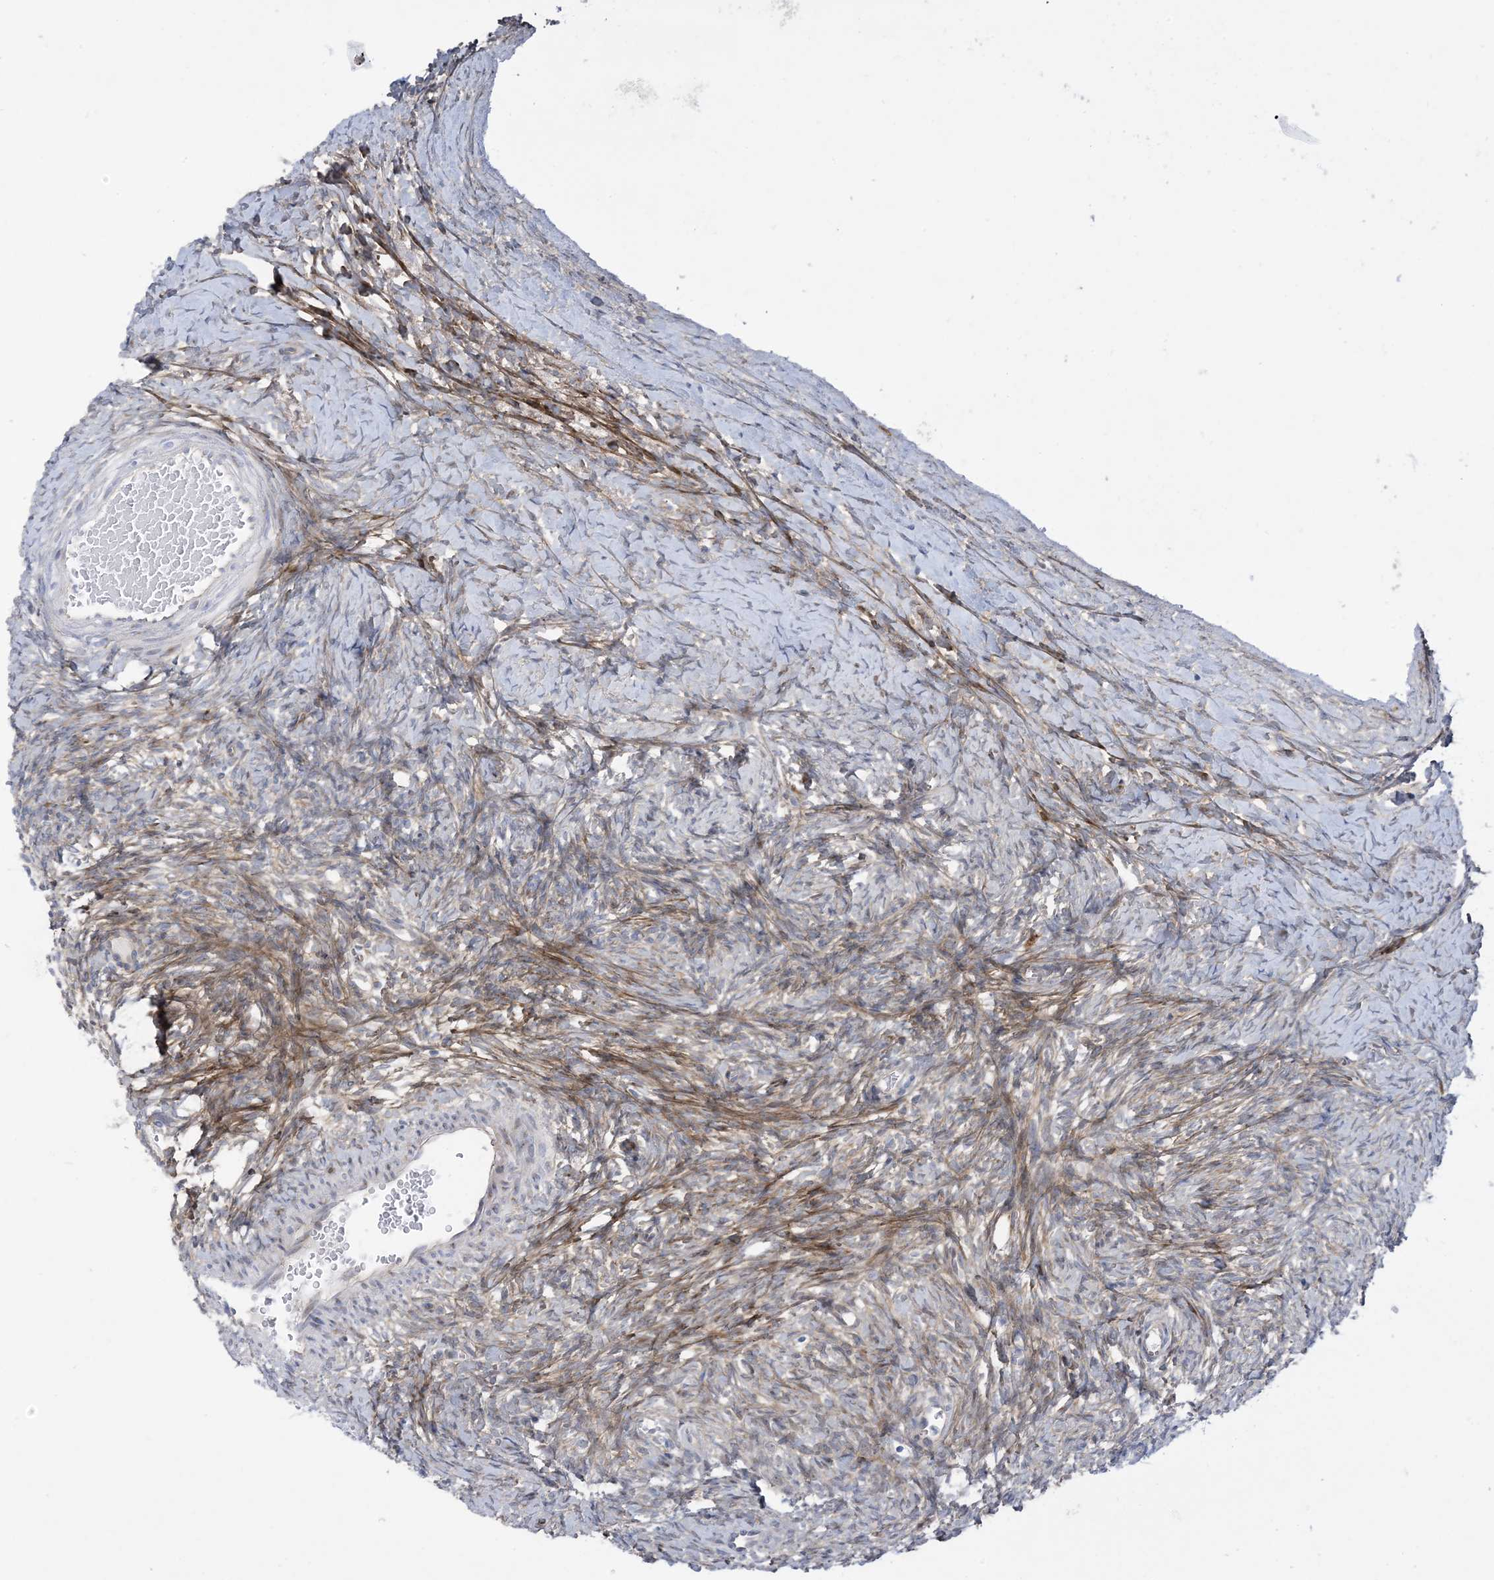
{"staining": {"intensity": "moderate", "quantity": "<25%", "location": "cytoplasmic/membranous"}, "tissue": "ovary", "cell_type": "Ovarian stroma cells", "image_type": "normal", "snomed": [{"axis": "morphology", "description": "Normal tissue, NOS"}, {"axis": "morphology", "description": "Developmental malformation"}, {"axis": "topography", "description": "Ovary"}], "caption": "Protein analysis of normal ovary displays moderate cytoplasmic/membranous staining in about <25% of ovarian stroma cells. The staining was performed using DAB (3,3'-diaminobenzidine) to visualize the protein expression in brown, while the nuclei were stained in blue with hematoxylin (Magnification: 20x).", "gene": "MARS2", "patient": {"sex": "female", "age": 39}}